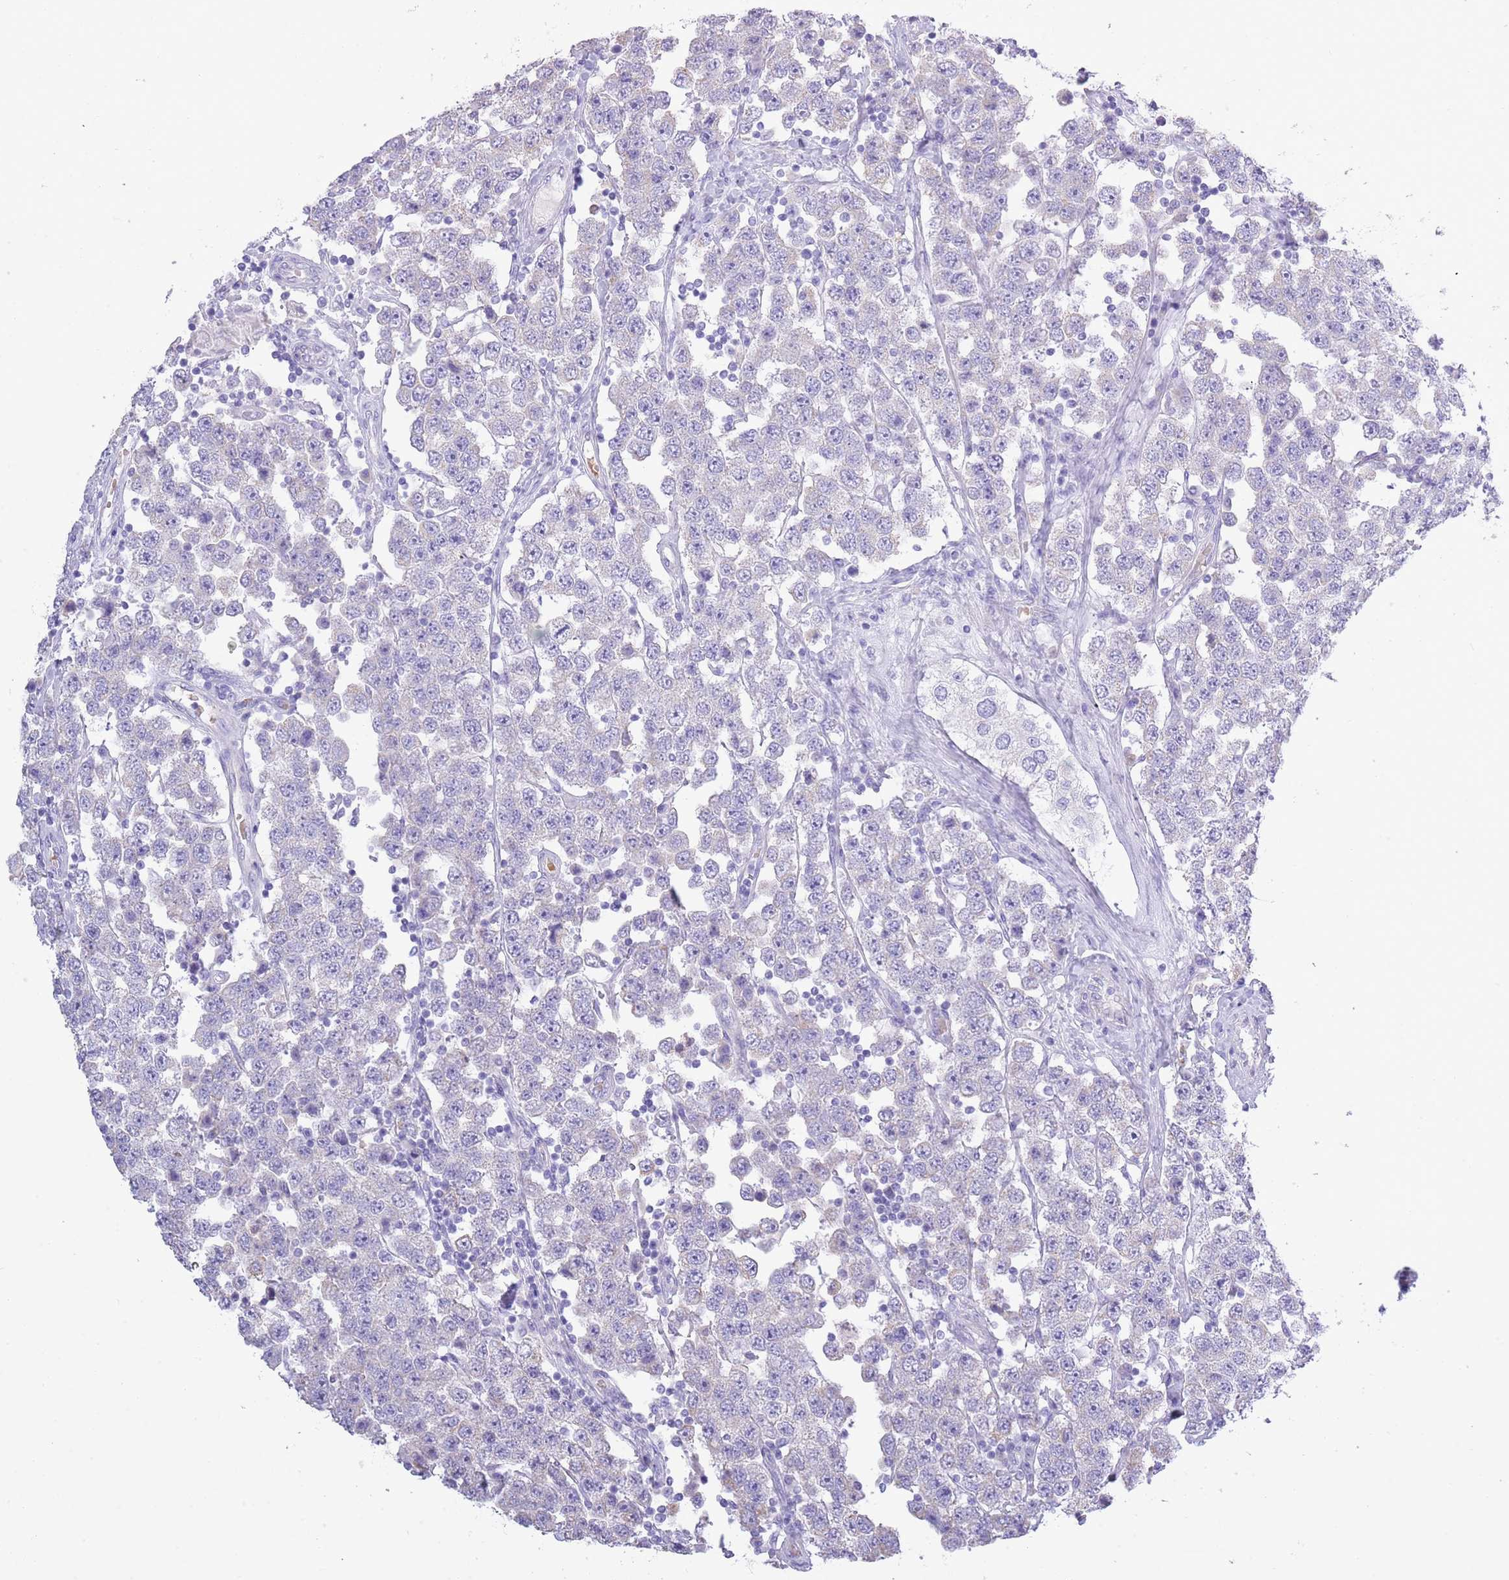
{"staining": {"intensity": "negative", "quantity": "none", "location": "none"}, "tissue": "testis cancer", "cell_type": "Tumor cells", "image_type": "cancer", "snomed": [{"axis": "morphology", "description": "Seminoma, NOS"}, {"axis": "topography", "description": "Testis"}], "caption": "This is an immunohistochemistry micrograph of human testis cancer. There is no staining in tumor cells.", "gene": "ACR", "patient": {"sex": "male", "age": 28}}